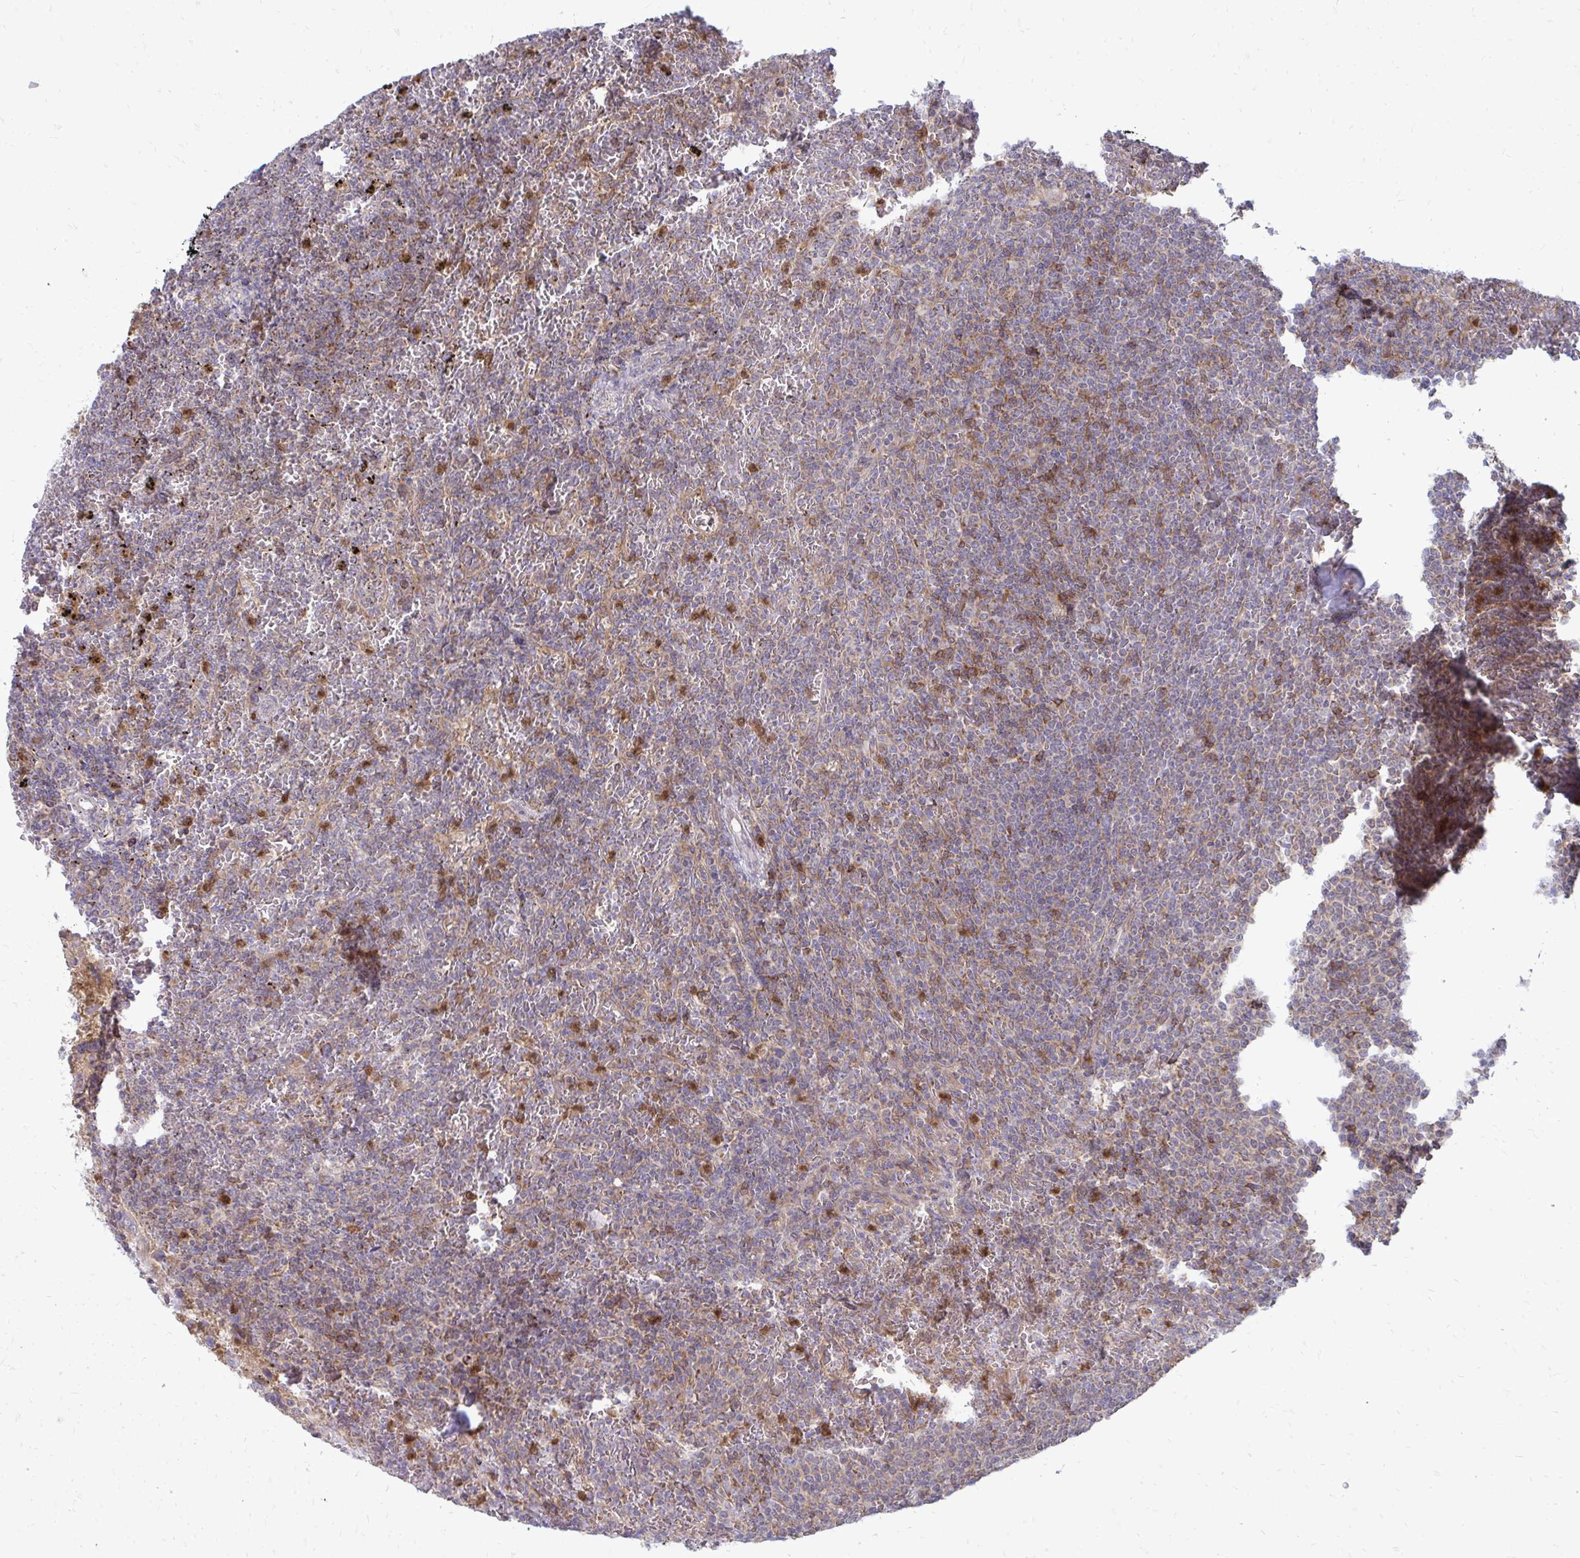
{"staining": {"intensity": "weak", "quantity": "25%-75%", "location": "cytoplasmic/membranous"}, "tissue": "lymphoma", "cell_type": "Tumor cells", "image_type": "cancer", "snomed": [{"axis": "morphology", "description": "Malignant lymphoma, non-Hodgkin's type, Low grade"}, {"axis": "topography", "description": "Spleen"}], "caption": "Lymphoma stained with a brown dye reveals weak cytoplasmic/membranous positive staining in about 25%-75% of tumor cells.", "gene": "ASAP1", "patient": {"sex": "female", "age": 77}}